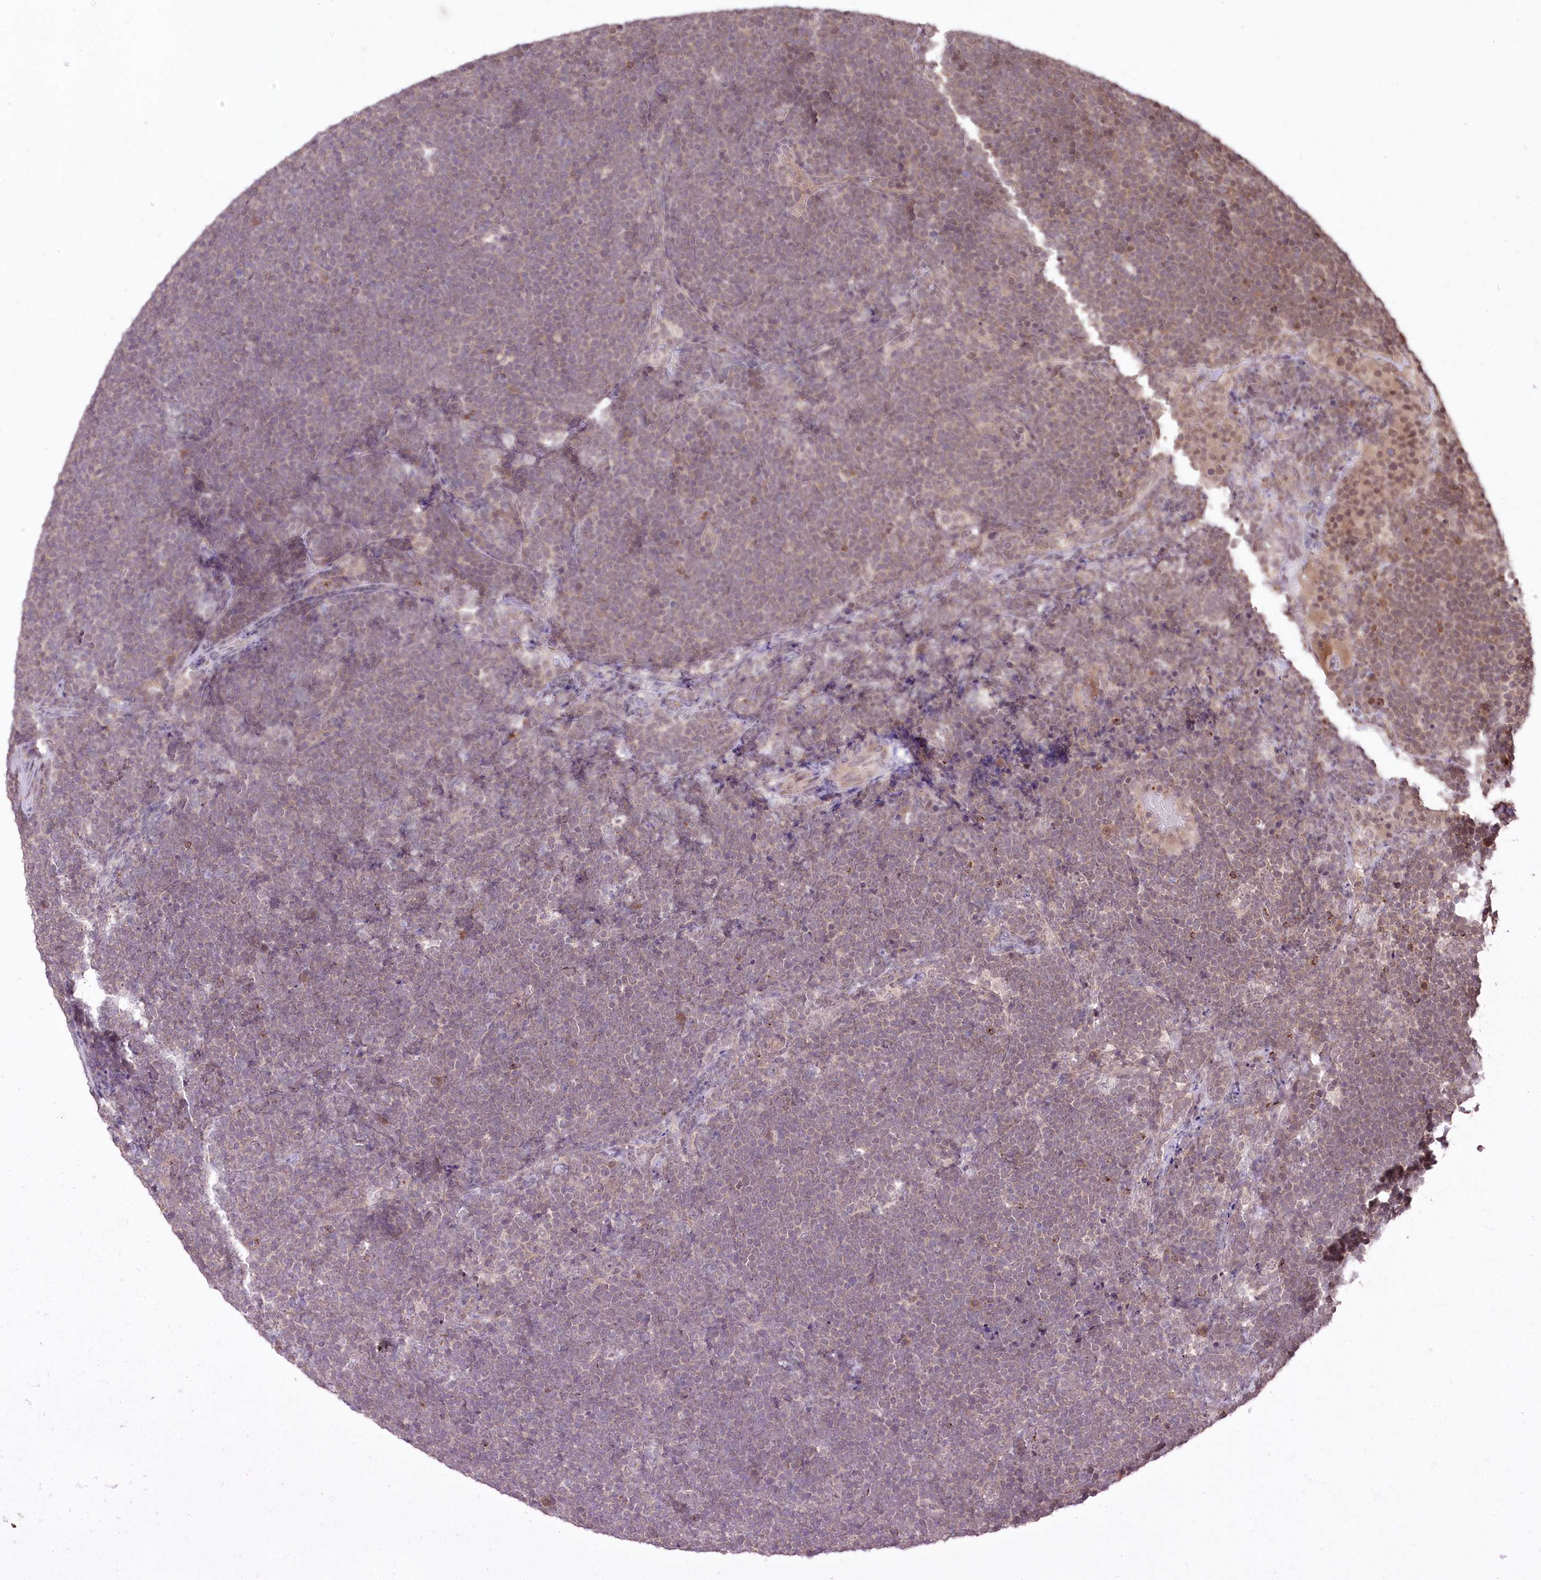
{"staining": {"intensity": "moderate", "quantity": "25%-75%", "location": "cytoplasmic/membranous"}, "tissue": "lymphoma", "cell_type": "Tumor cells", "image_type": "cancer", "snomed": [{"axis": "morphology", "description": "Malignant lymphoma, non-Hodgkin's type, High grade"}, {"axis": "topography", "description": "Lymph node"}], "caption": "This is a histology image of IHC staining of lymphoma, which shows moderate expression in the cytoplasmic/membranous of tumor cells.", "gene": "CCSER2", "patient": {"sex": "male", "age": 13}}